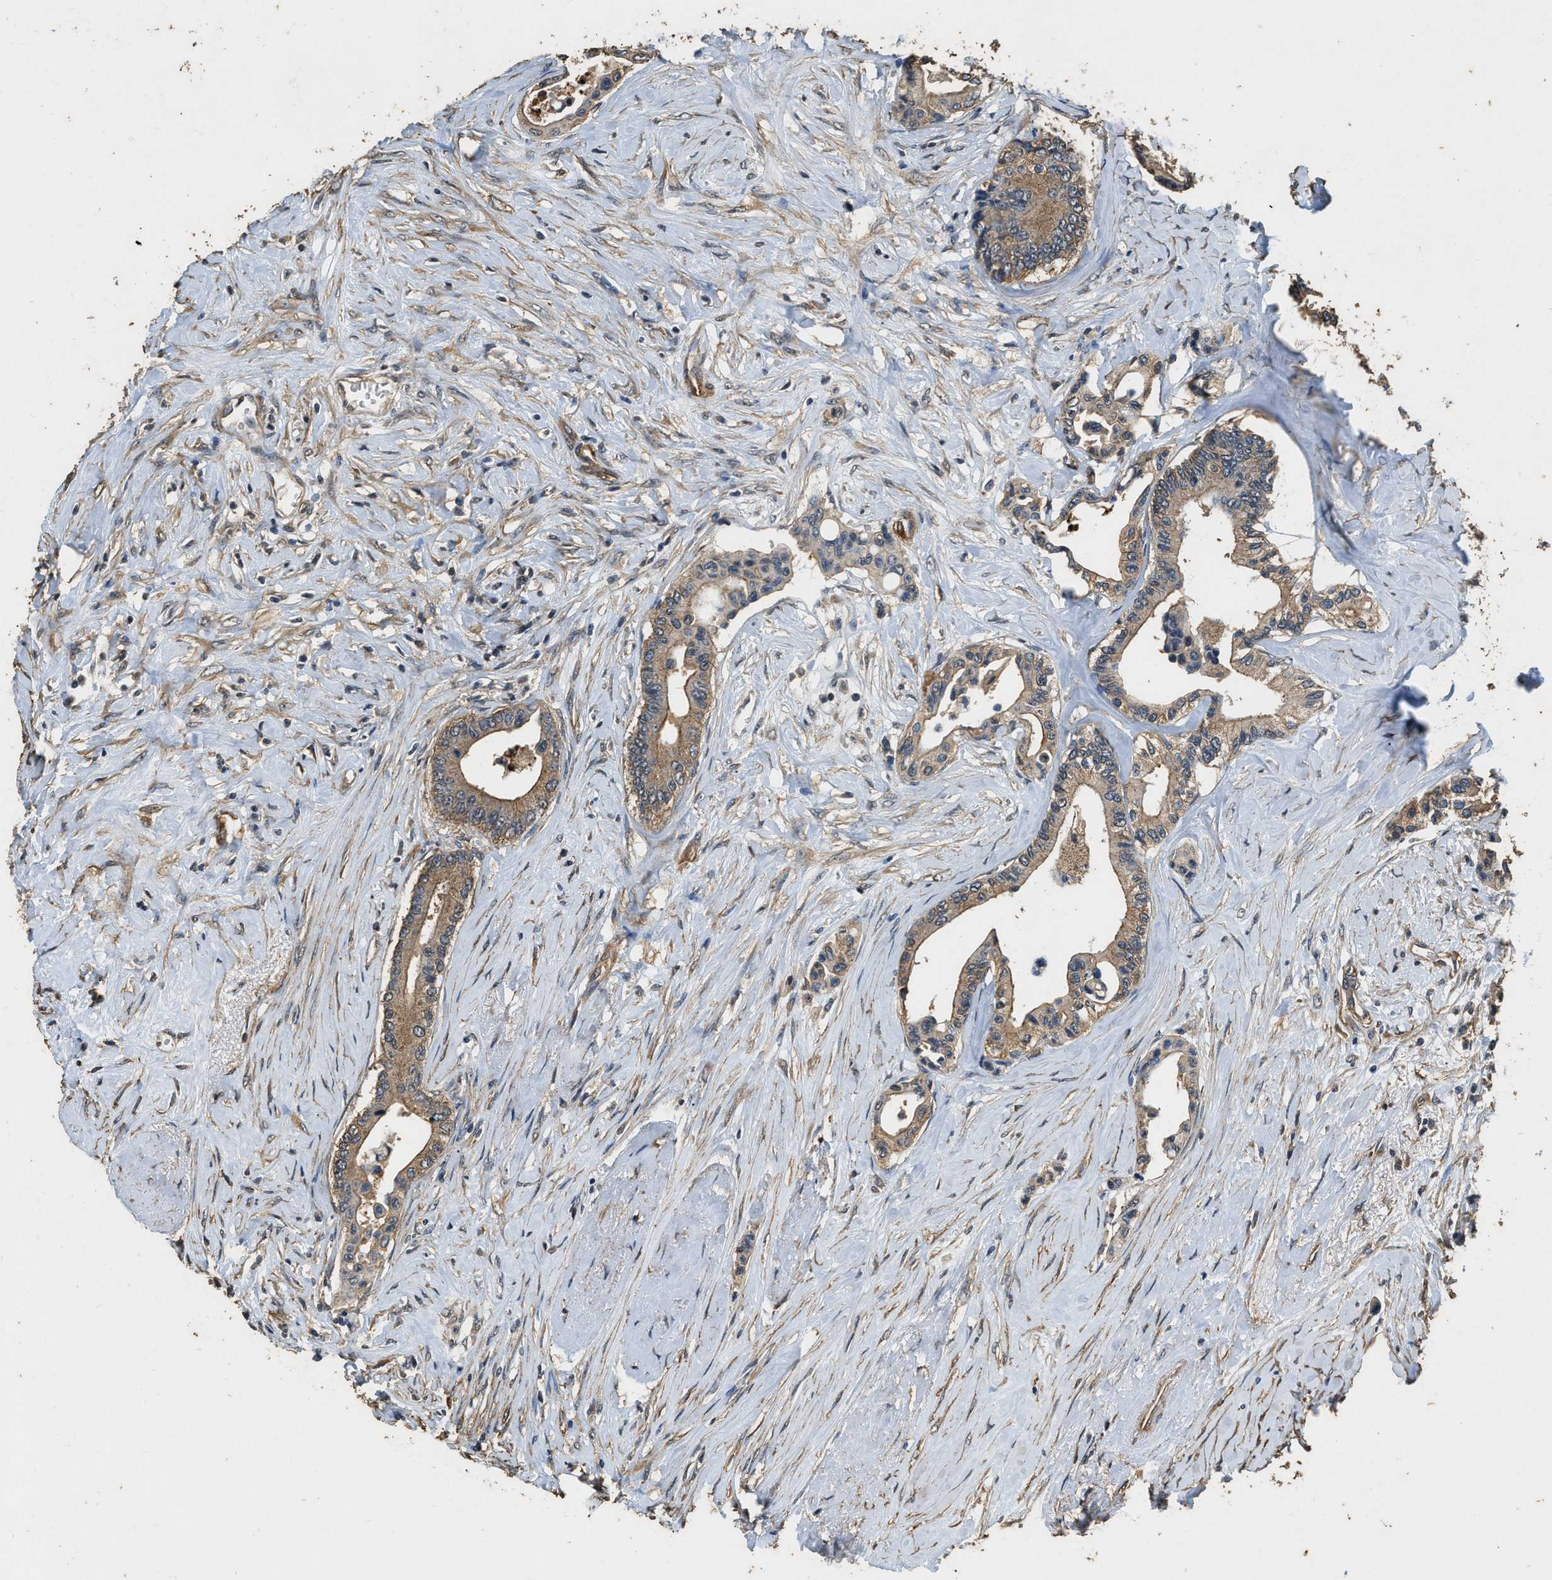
{"staining": {"intensity": "moderate", "quantity": "25%-75%", "location": "cytoplasmic/membranous"}, "tissue": "colorectal cancer", "cell_type": "Tumor cells", "image_type": "cancer", "snomed": [{"axis": "morphology", "description": "Normal tissue, NOS"}, {"axis": "morphology", "description": "Adenocarcinoma, NOS"}, {"axis": "topography", "description": "Colon"}], "caption": "IHC (DAB) staining of human colorectal cancer (adenocarcinoma) displays moderate cytoplasmic/membranous protein expression in about 25%-75% of tumor cells.", "gene": "MIB1", "patient": {"sex": "male", "age": 82}}